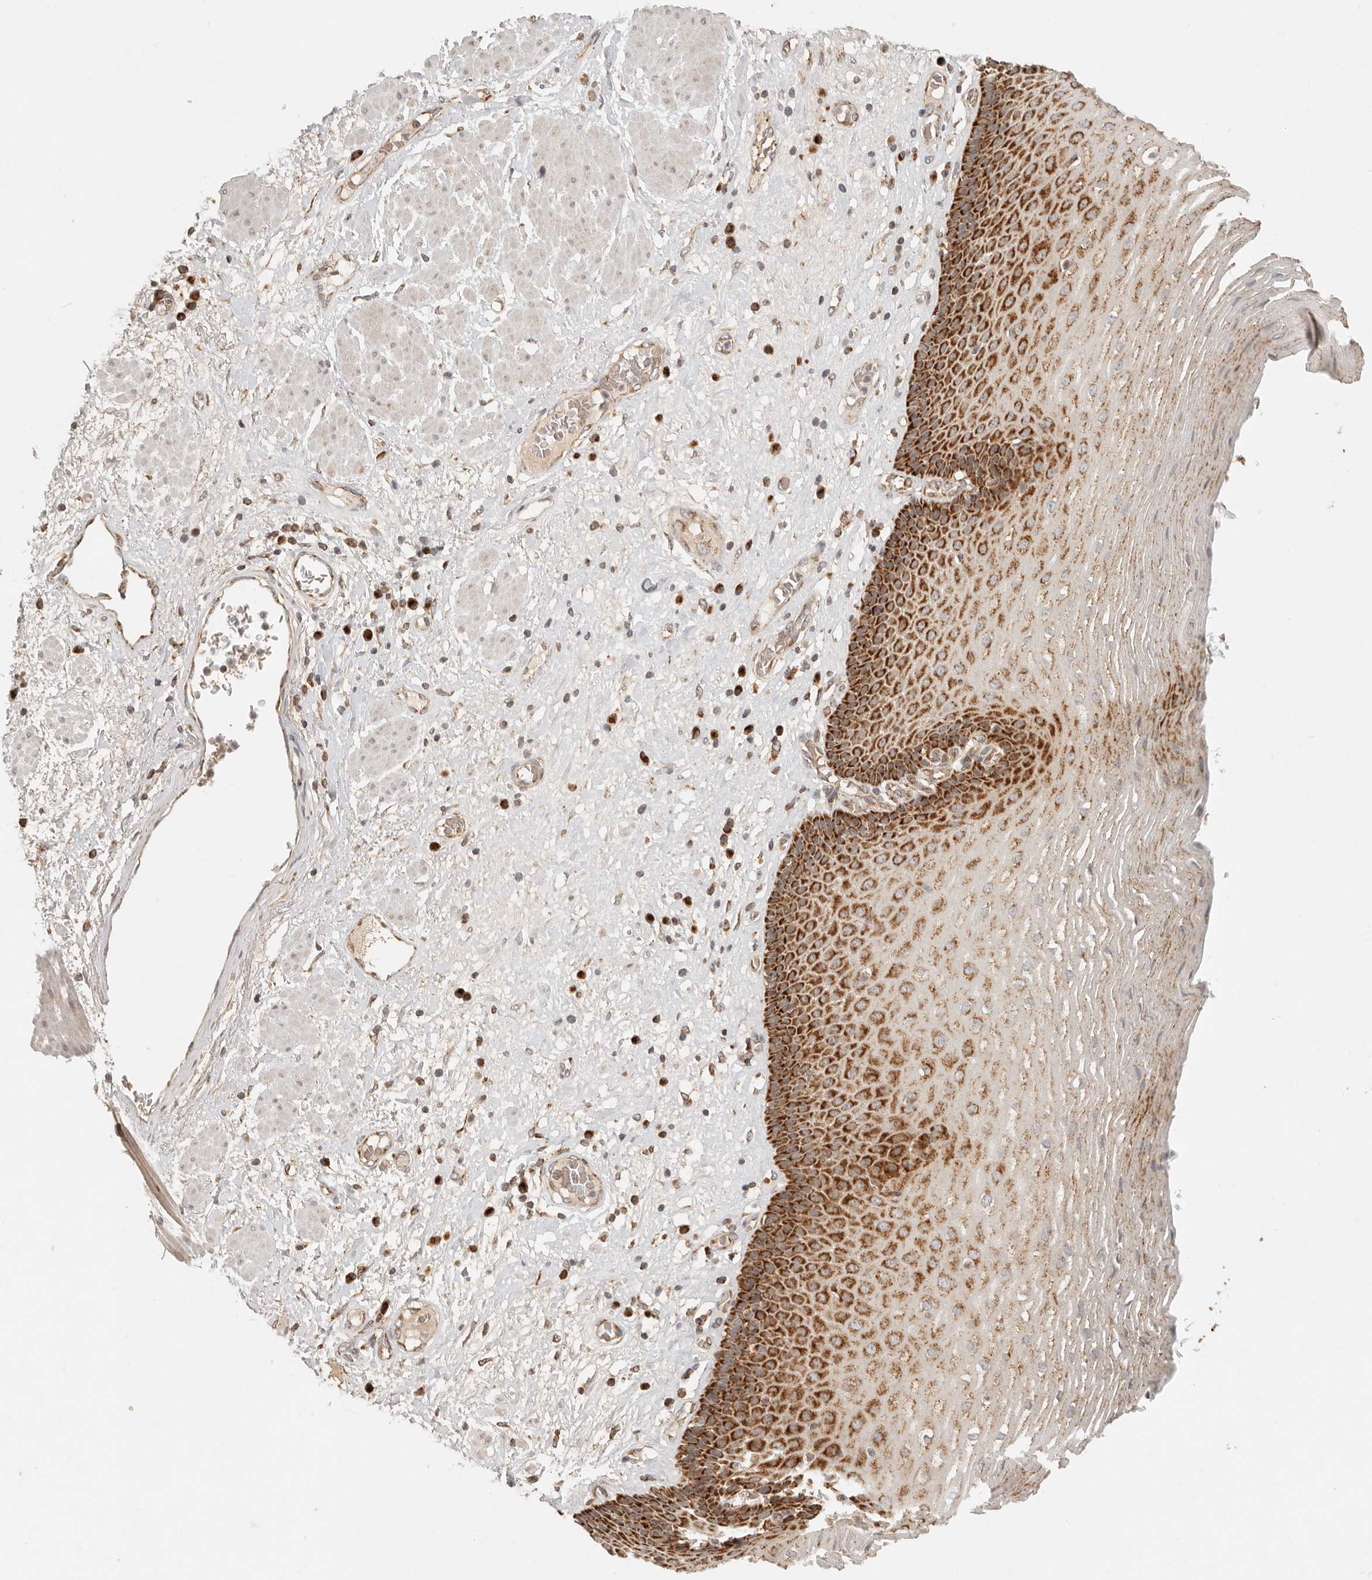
{"staining": {"intensity": "strong", "quantity": "25%-75%", "location": "cytoplasmic/membranous"}, "tissue": "esophagus", "cell_type": "Squamous epithelial cells", "image_type": "normal", "snomed": [{"axis": "morphology", "description": "Normal tissue, NOS"}, {"axis": "morphology", "description": "Adenocarcinoma, NOS"}, {"axis": "topography", "description": "Esophagus"}], "caption": "Immunohistochemical staining of benign esophagus demonstrates strong cytoplasmic/membranous protein expression in about 25%-75% of squamous epithelial cells.", "gene": "MRPL55", "patient": {"sex": "male", "age": 62}}